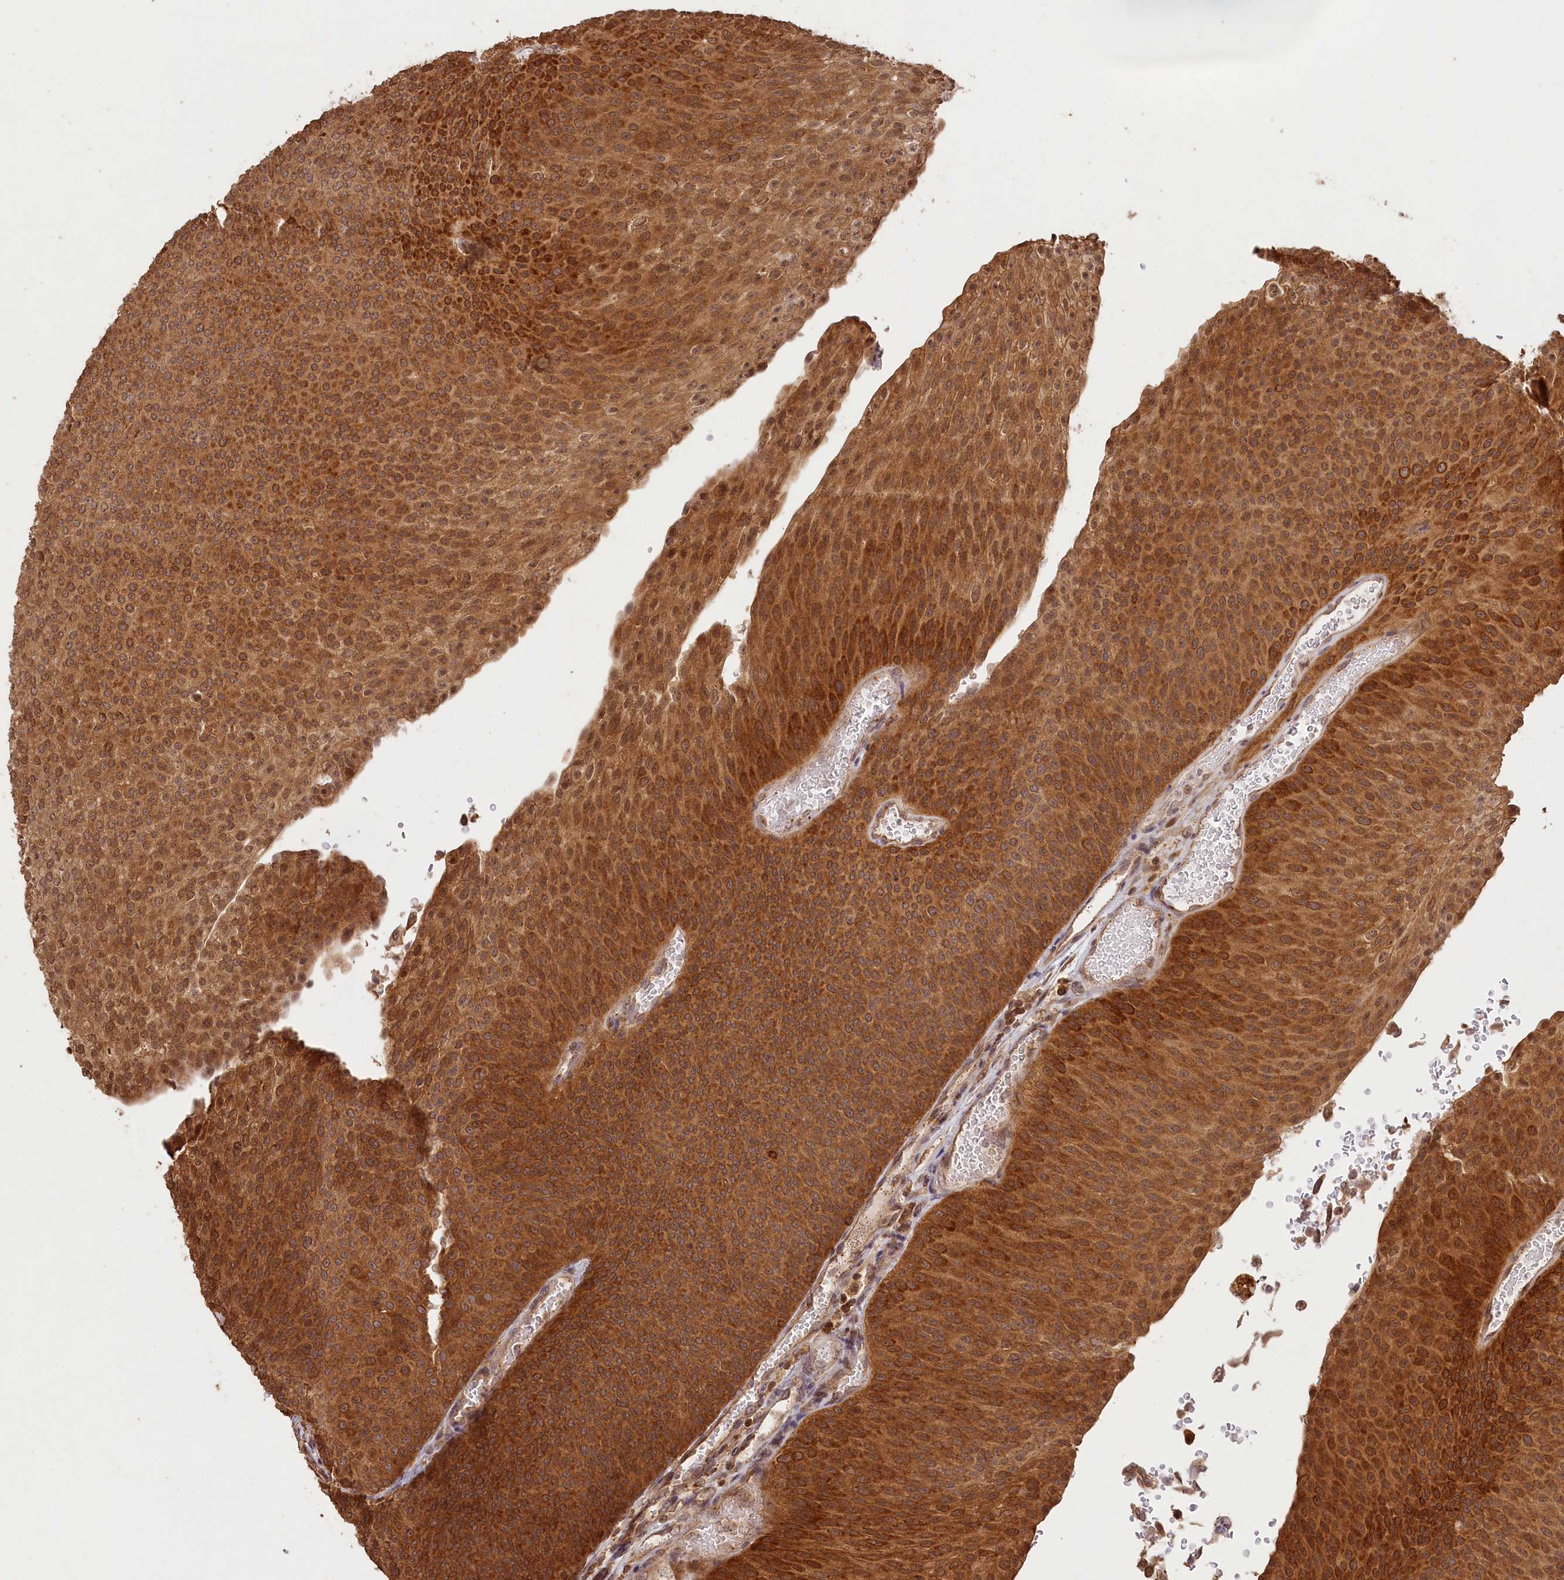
{"staining": {"intensity": "strong", "quantity": ">75%", "location": "cytoplasmic/membranous,nuclear"}, "tissue": "urothelial cancer", "cell_type": "Tumor cells", "image_type": "cancer", "snomed": [{"axis": "morphology", "description": "Urothelial carcinoma, High grade"}, {"axis": "topography", "description": "Urinary bladder"}], "caption": "An image of high-grade urothelial carcinoma stained for a protein displays strong cytoplasmic/membranous and nuclear brown staining in tumor cells.", "gene": "MADD", "patient": {"sex": "female", "age": 79}}